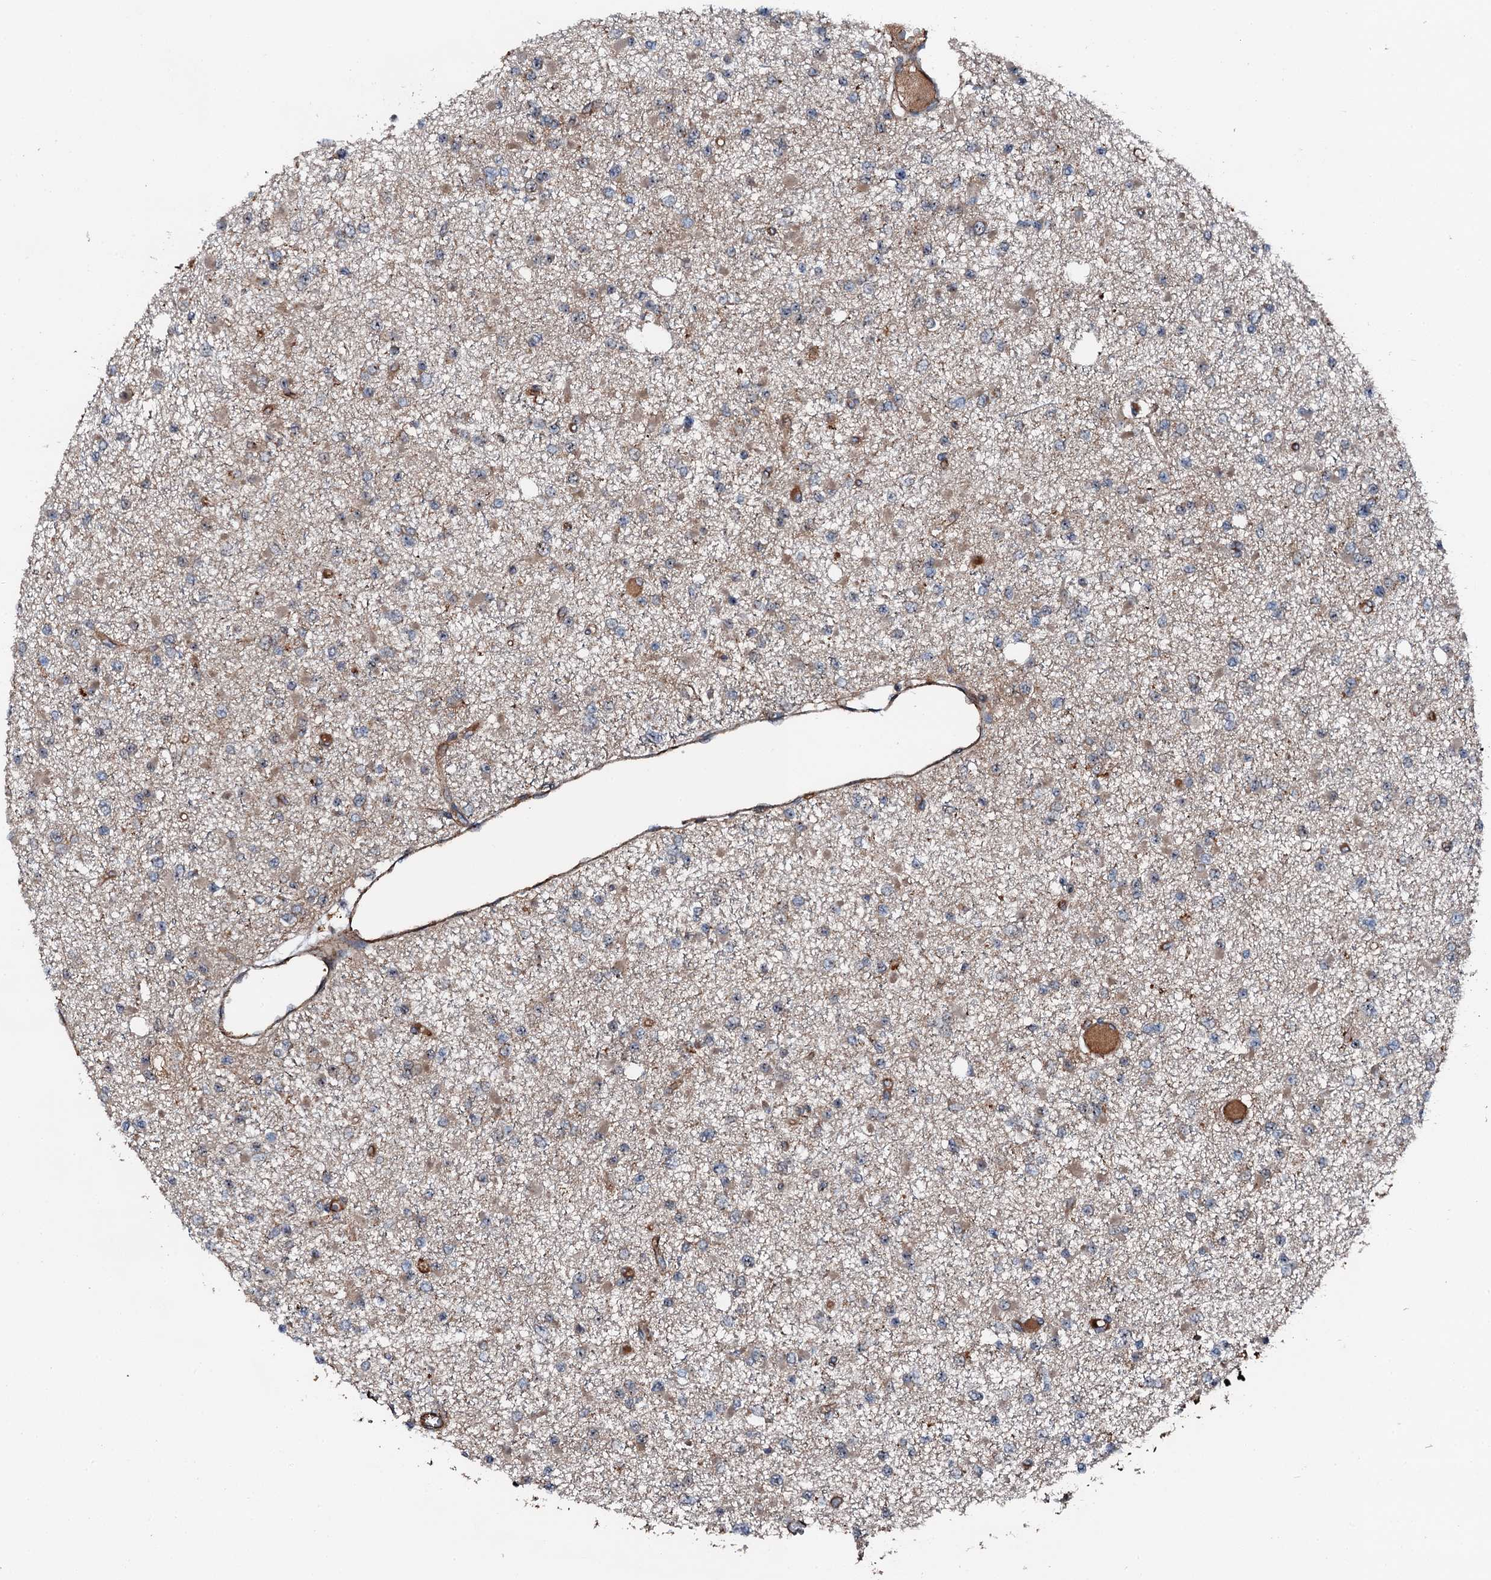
{"staining": {"intensity": "weak", "quantity": "<25%", "location": "cytoplasmic/membranous"}, "tissue": "glioma", "cell_type": "Tumor cells", "image_type": "cancer", "snomed": [{"axis": "morphology", "description": "Glioma, malignant, Low grade"}, {"axis": "topography", "description": "Brain"}], "caption": "Immunohistochemical staining of human malignant glioma (low-grade) demonstrates no significant expression in tumor cells.", "gene": "FLYWCH1", "patient": {"sex": "female", "age": 22}}